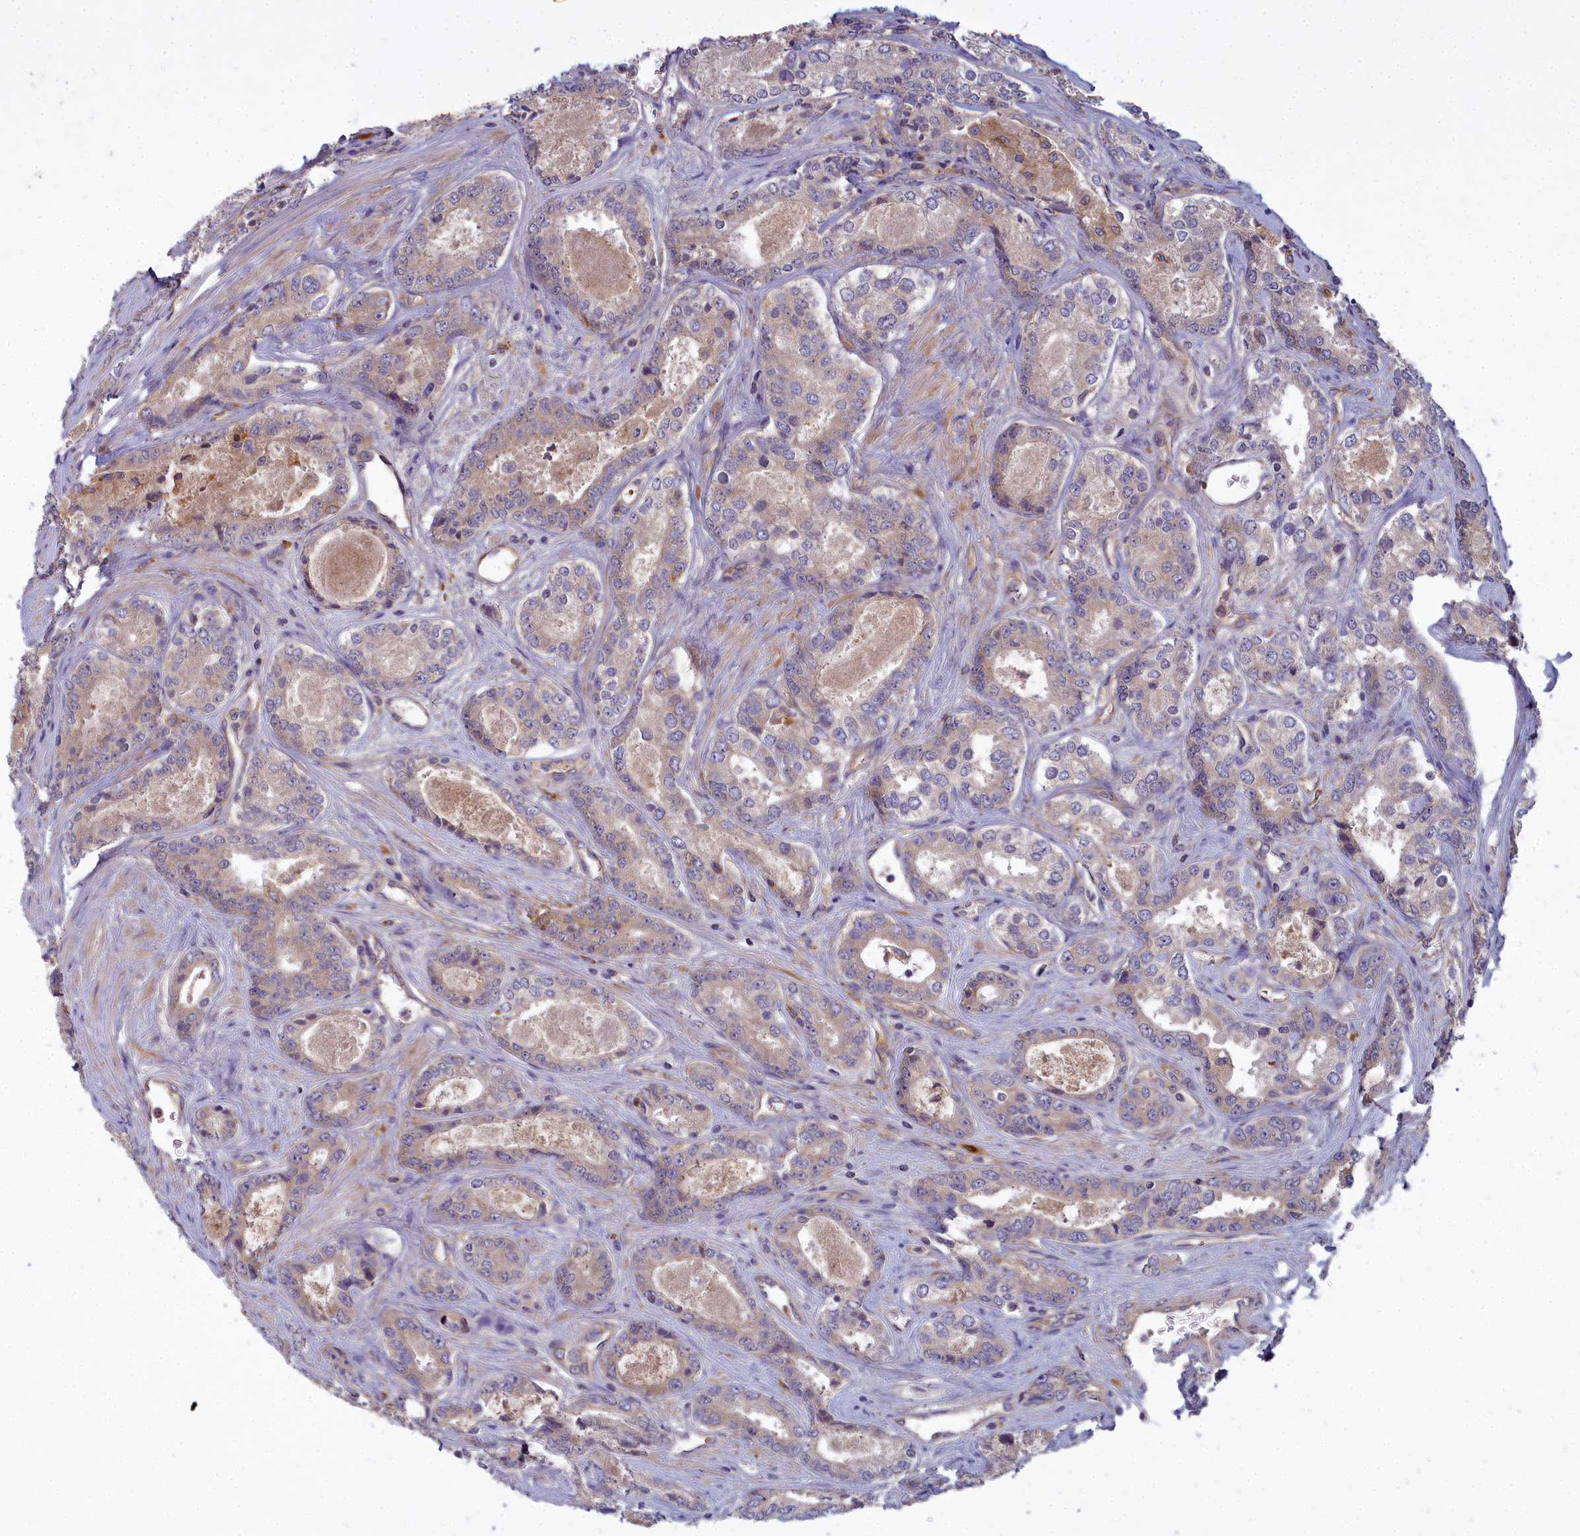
{"staining": {"intensity": "weak", "quantity": ">75%", "location": "cytoplasmic/membranous"}, "tissue": "prostate cancer", "cell_type": "Tumor cells", "image_type": "cancer", "snomed": [{"axis": "morphology", "description": "Adenocarcinoma, Low grade"}, {"axis": "topography", "description": "Prostate"}], "caption": "A photomicrograph of prostate cancer stained for a protein exhibits weak cytoplasmic/membranous brown staining in tumor cells.", "gene": "CCDC167", "patient": {"sex": "male", "age": 68}}